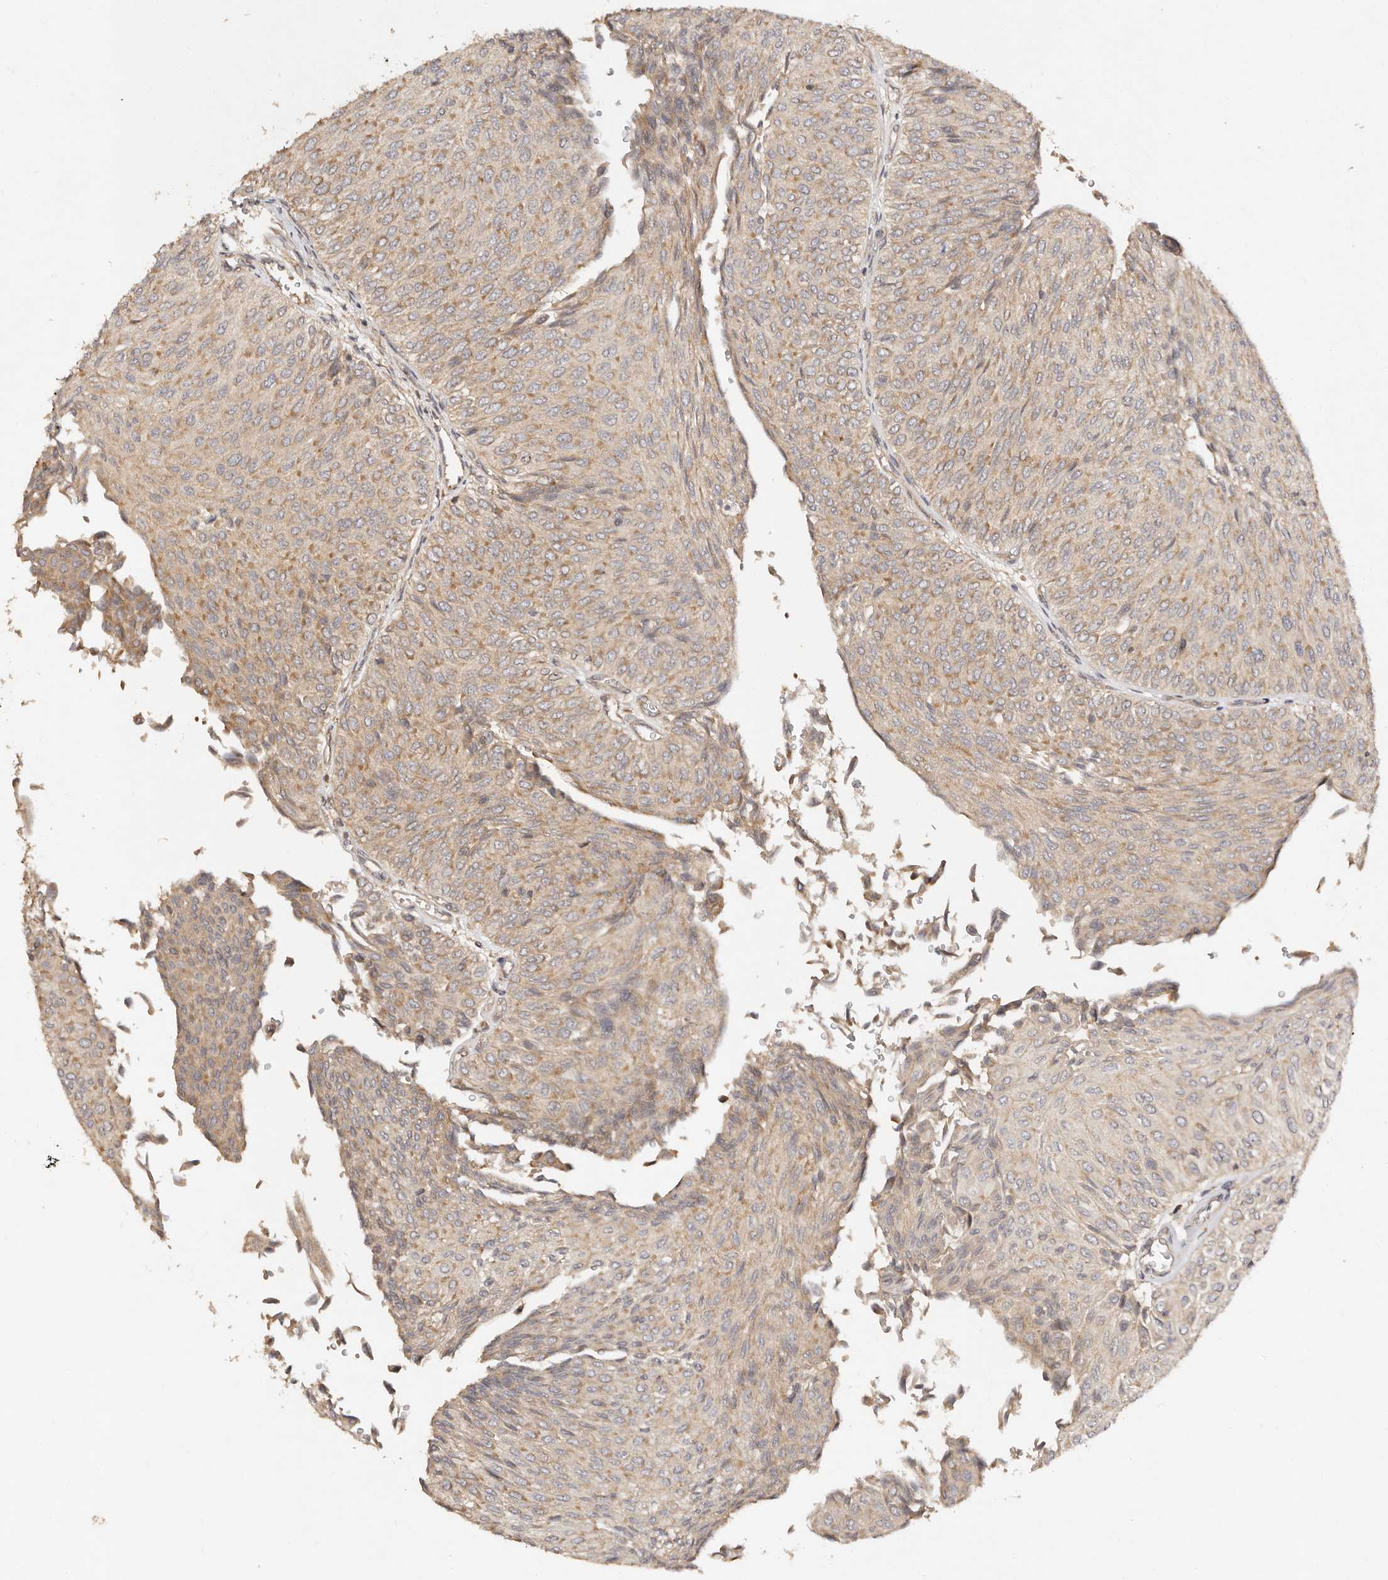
{"staining": {"intensity": "weak", "quantity": ">75%", "location": "cytoplasmic/membranous"}, "tissue": "urothelial cancer", "cell_type": "Tumor cells", "image_type": "cancer", "snomed": [{"axis": "morphology", "description": "Urothelial carcinoma, Low grade"}, {"axis": "topography", "description": "Urinary bladder"}], "caption": "Immunohistochemical staining of urothelial carcinoma (low-grade) reveals weak cytoplasmic/membranous protein positivity in about >75% of tumor cells. Nuclei are stained in blue.", "gene": "DENND11", "patient": {"sex": "male", "age": 78}}